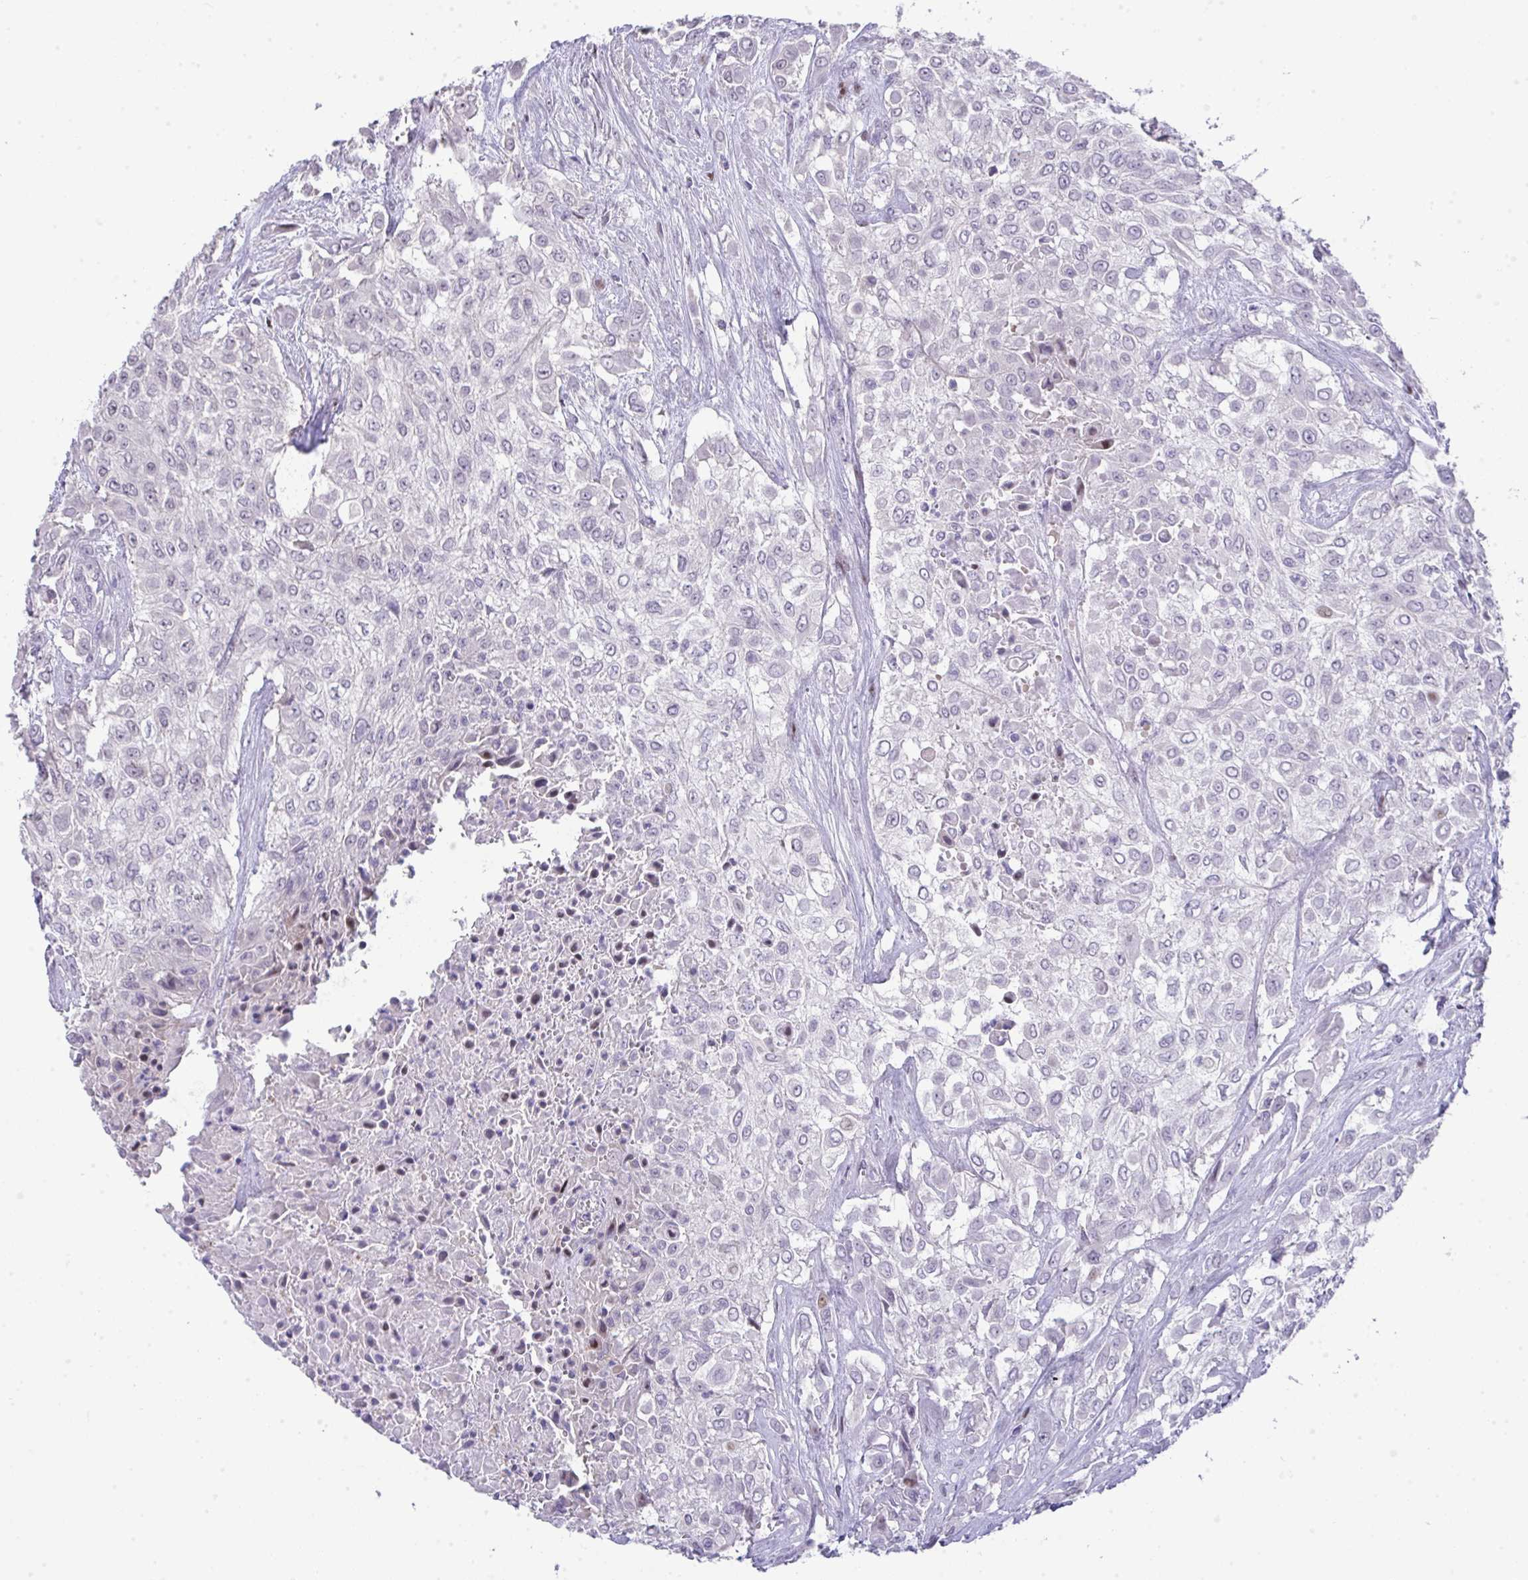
{"staining": {"intensity": "negative", "quantity": "none", "location": "none"}, "tissue": "urothelial cancer", "cell_type": "Tumor cells", "image_type": "cancer", "snomed": [{"axis": "morphology", "description": "Urothelial carcinoma, High grade"}, {"axis": "topography", "description": "Urinary bladder"}], "caption": "High-grade urothelial carcinoma was stained to show a protein in brown. There is no significant staining in tumor cells.", "gene": "GALNT16", "patient": {"sex": "male", "age": 57}}